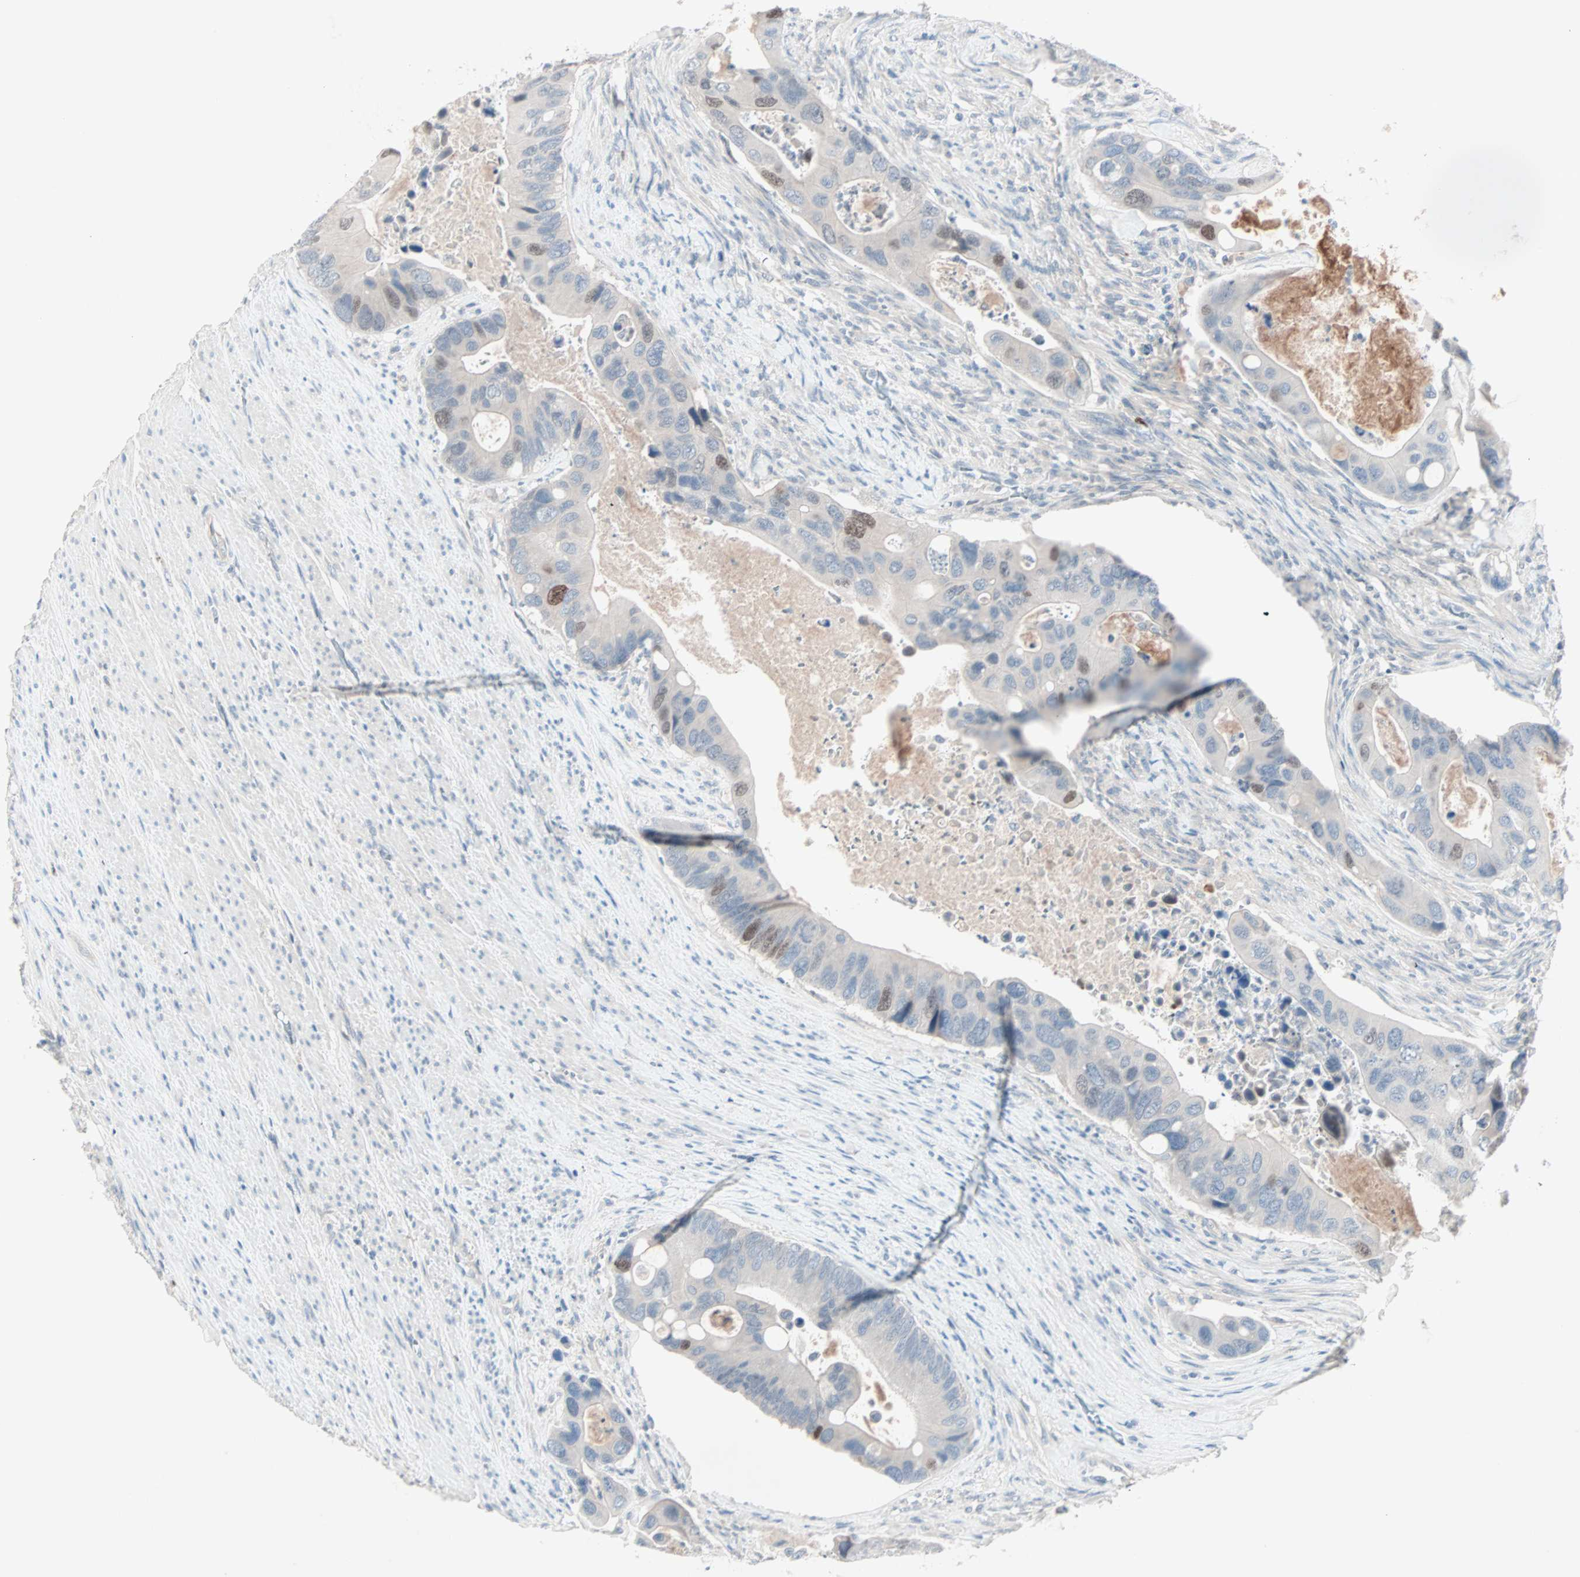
{"staining": {"intensity": "moderate", "quantity": "<25%", "location": "nuclear"}, "tissue": "colorectal cancer", "cell_type": "Tumor cells", "image_type": "cancer", "snomed": [{"axis": "morphology", "description": "Adenocarcinoma, NOS"}, {"axis": "topography", "description": "Rectum"}], "caption": "An immunohistochemistry (IHC) photomicrograph of neoplastic tissue is shown. Protein staining in brown labels moderate nuclear positivity in colorectal cancer within tumor cells. The staining is performed using DAB brown chromogen to label protein expression. The nuclei are counter-stained blue using hematoxylin.", "gene": "CCNE2", "patient": {"sex": "female", "age": 57}}